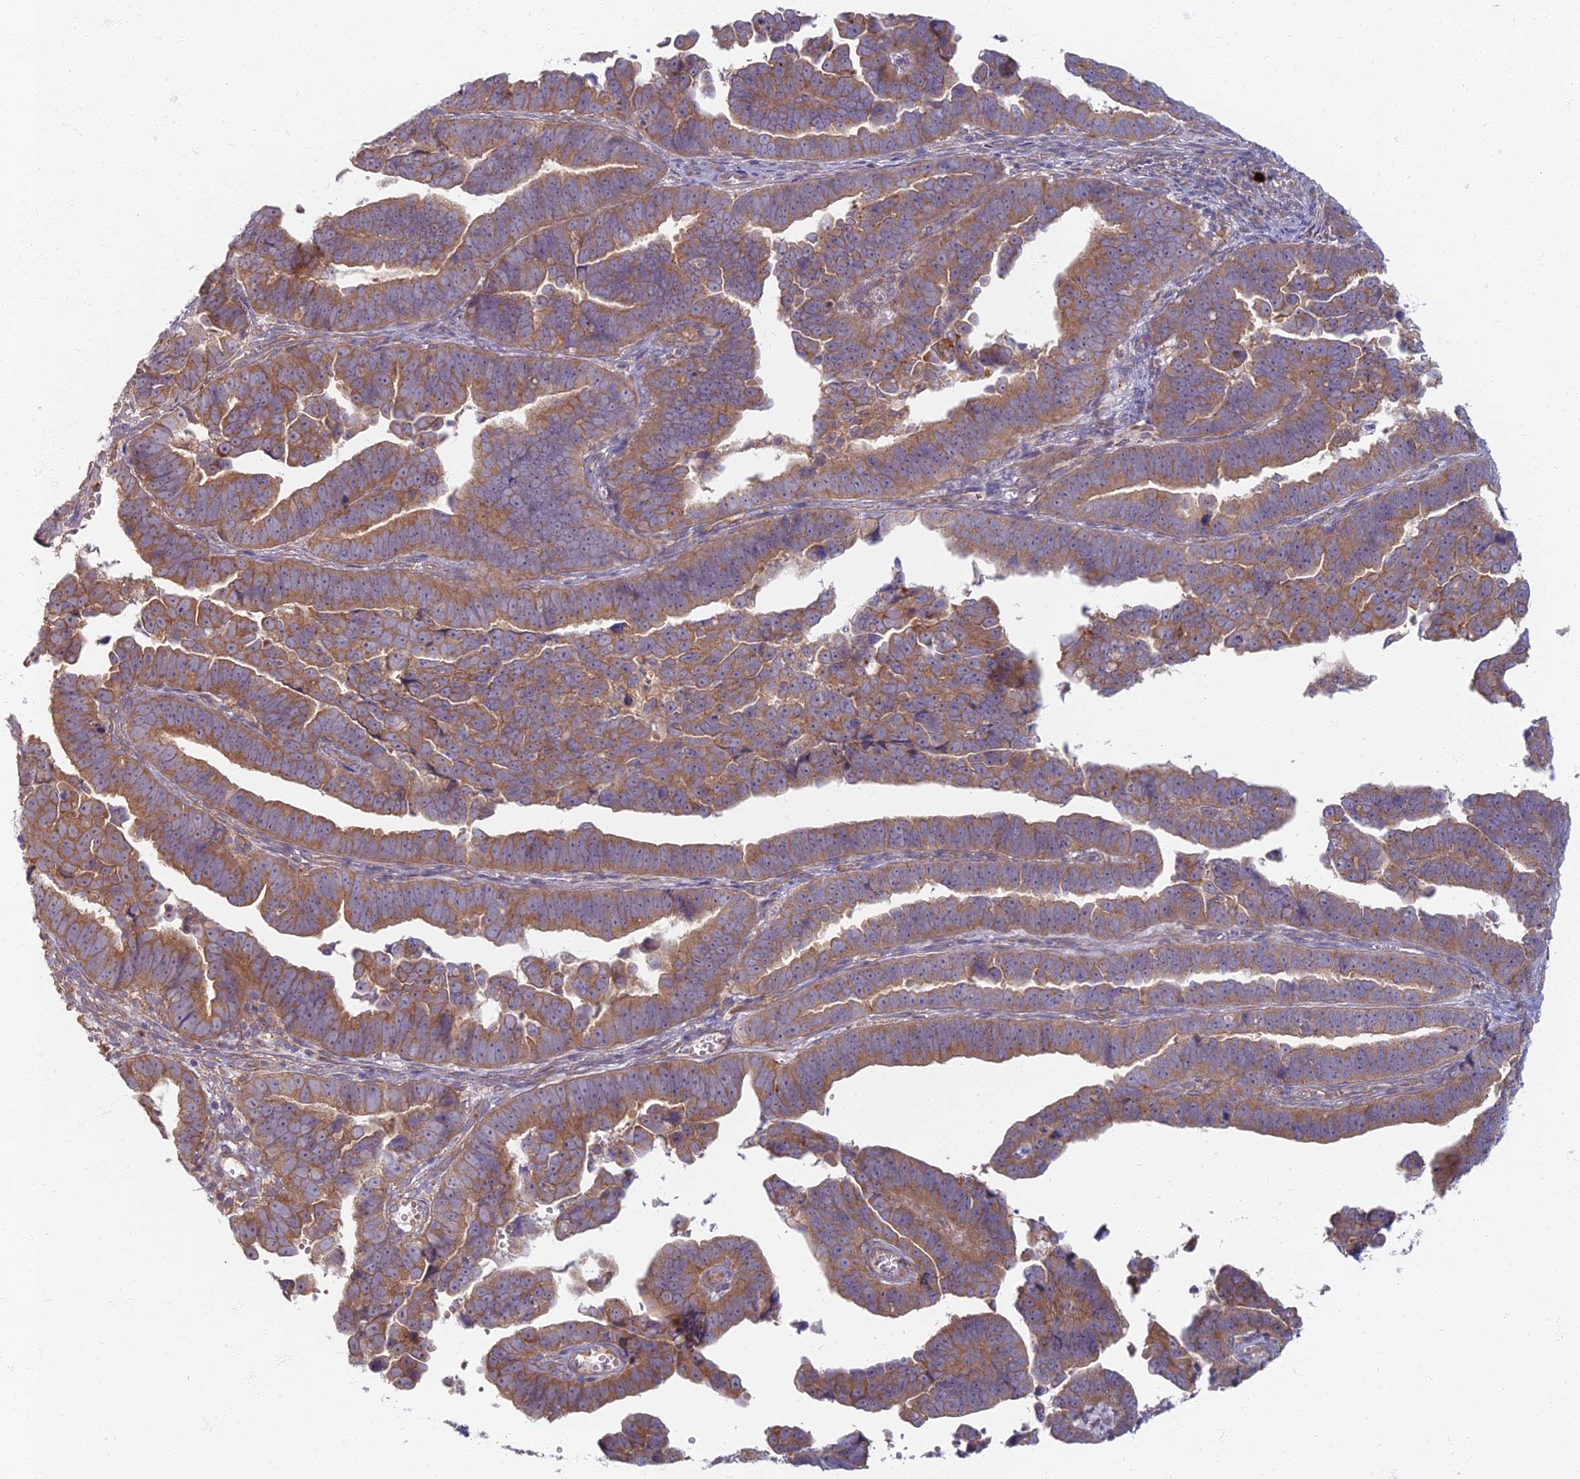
{"staining": {"intensity": "moderate", "quantity": ">75%", "location": "cytoplasmic/membranous"}, "tissue": "endometrial cancer", "cell_type": "Tumor cells", "image_type": "cancer", "snomed": [{"axis": "morphology", "description": "Adenocarcinoma, NOS"}, {"axis": "topography", "description": "Endometrium"}], "caption": "Protein analysis of endometrial cancer (adenocarcinoma) tissue exhibits moderate cytoplasmic/membranous staining in approximately >75% of tumor cells.", "gene": "PROX2", "patient": {"sex": "female", "age": 75}}